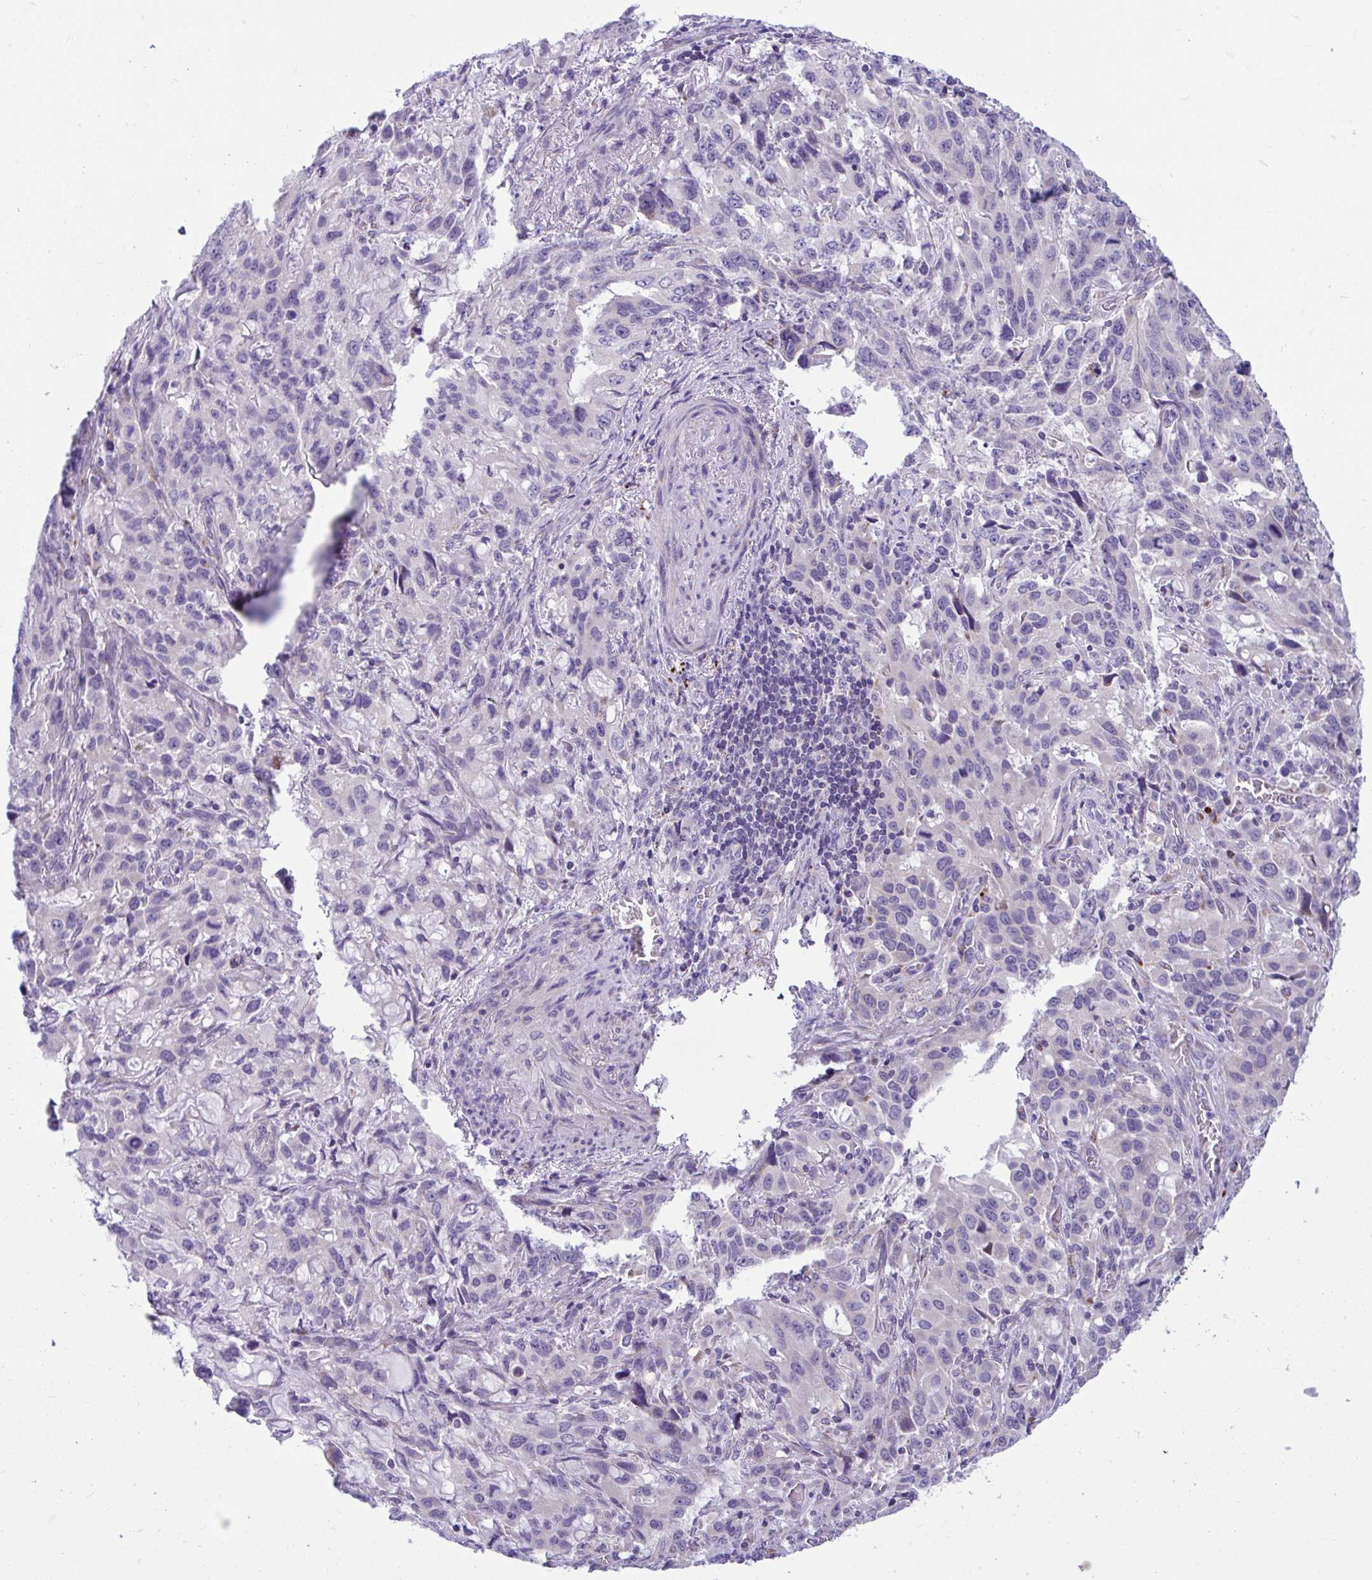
{"staining": {"intensity": "negative", "quantity": "none", "location": "none"}, "tissue": "stomach cancer", "cell_type": "Tumor cells", "image_type": "cancer", "snomed": [{"axis": "morphology", "description": "Adenocarcinoma, NOS"}, {"axis": "topography", "description": "Stomach, upper"}], "caption": "There is no significant staining in tumor cells of stomach adenocarcinoma.", "gene": "OR13A1", "patient": {"sex": "male", "age": 85}}